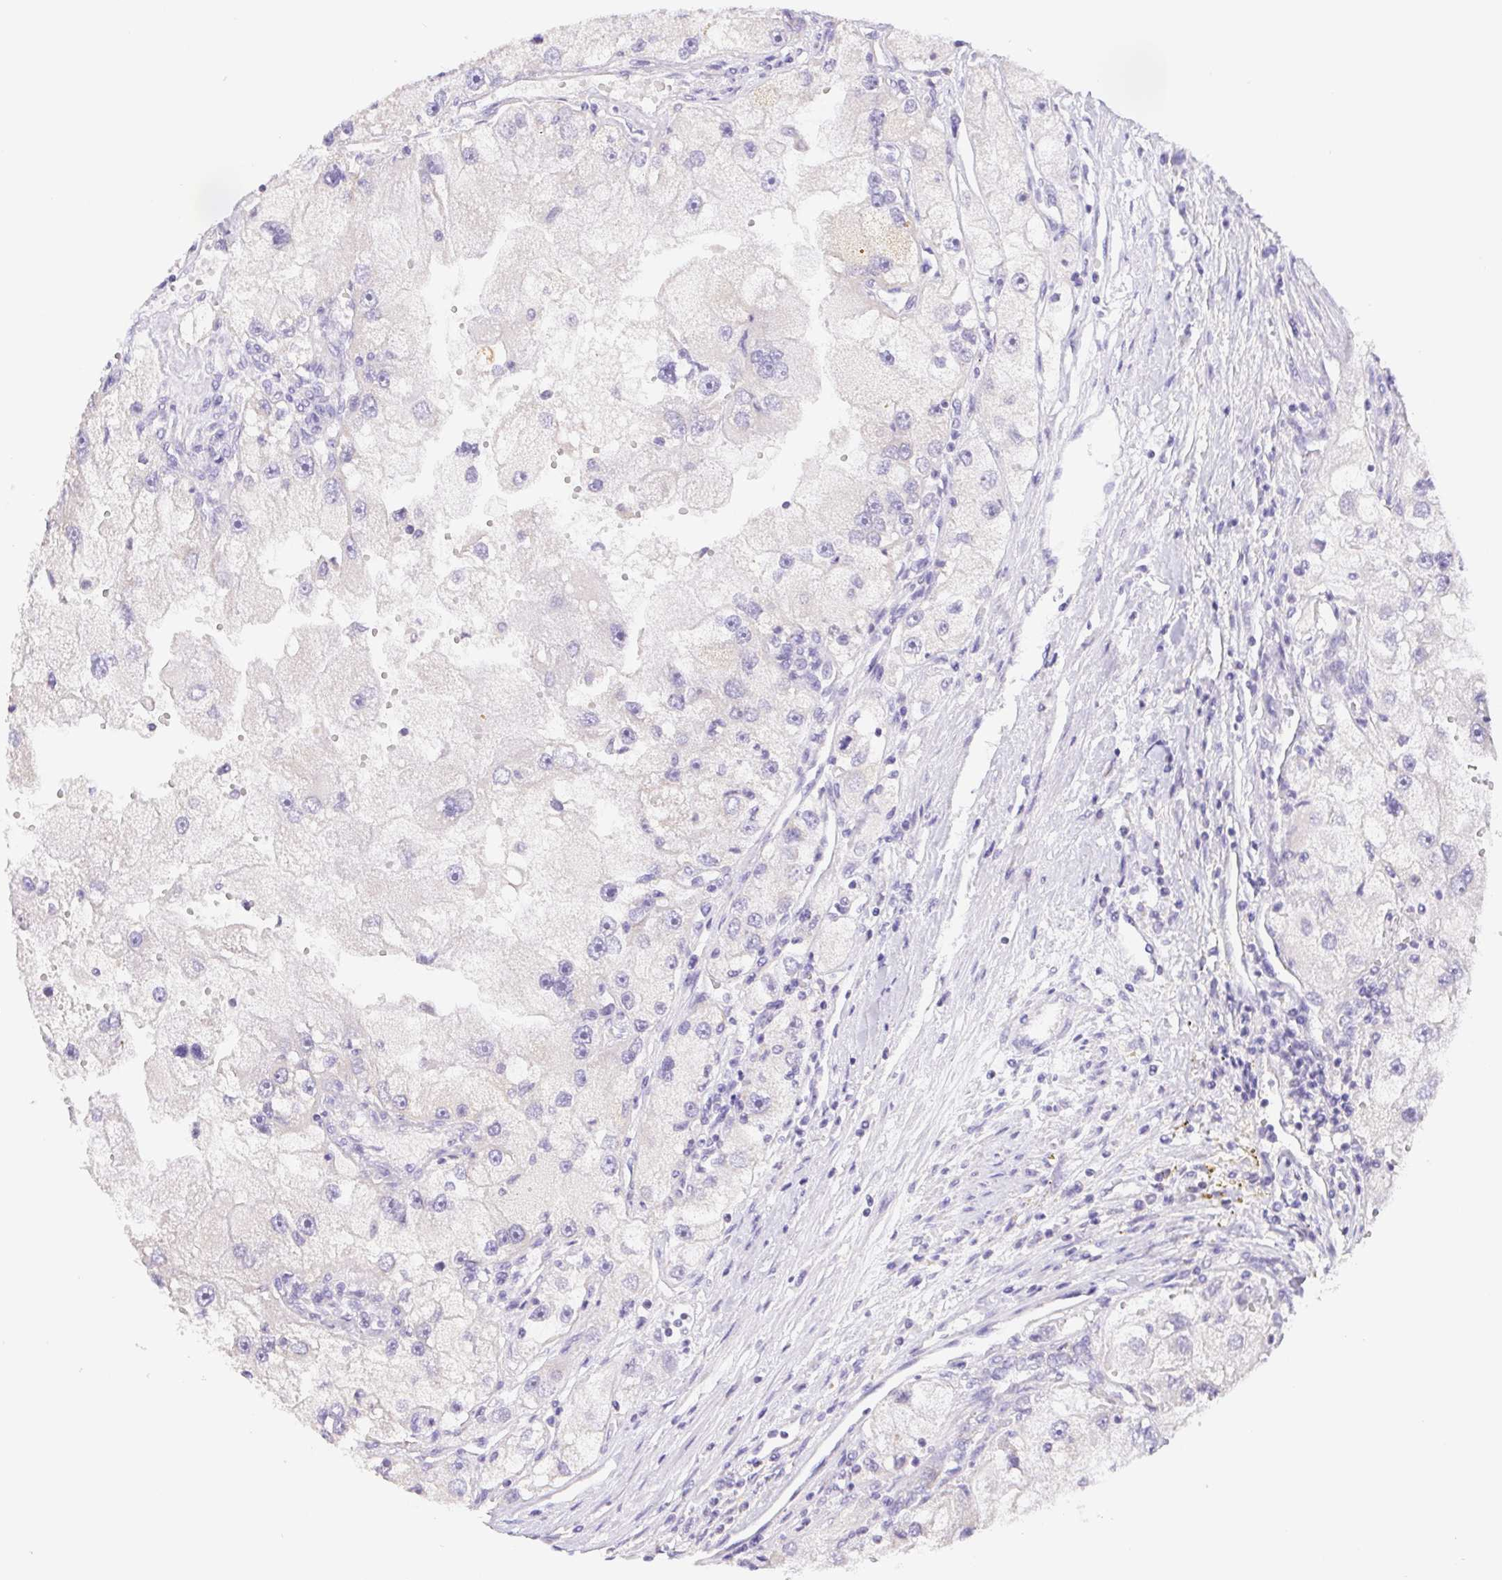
{"staining": {"intensity": "negative", "quantity": "none", "location": "none"}, "tissue": "renal cancer", "cell_type": "Tumor cells", "image_type": "cancer", "snomed": [{"axis": "morphology", "description": "Adenocarcinoma, NOS"}, {"axis": "topography", "description": "Kidney"}], "caption": "High magnification brightfield microscopy of renal cancer stained with DAB (3,3'-diaminobenzidine) (brown) and counterstained with hematoxylin (blue): tumor cells show no significant positivity. The staining is performed using DAB (3,3'-diaminobenzidine) brown chromogen with nuclei counter-stained in using hematoxylin.", "gene": "FKBP6", "patient": {"sex": "male", "age": 63}}